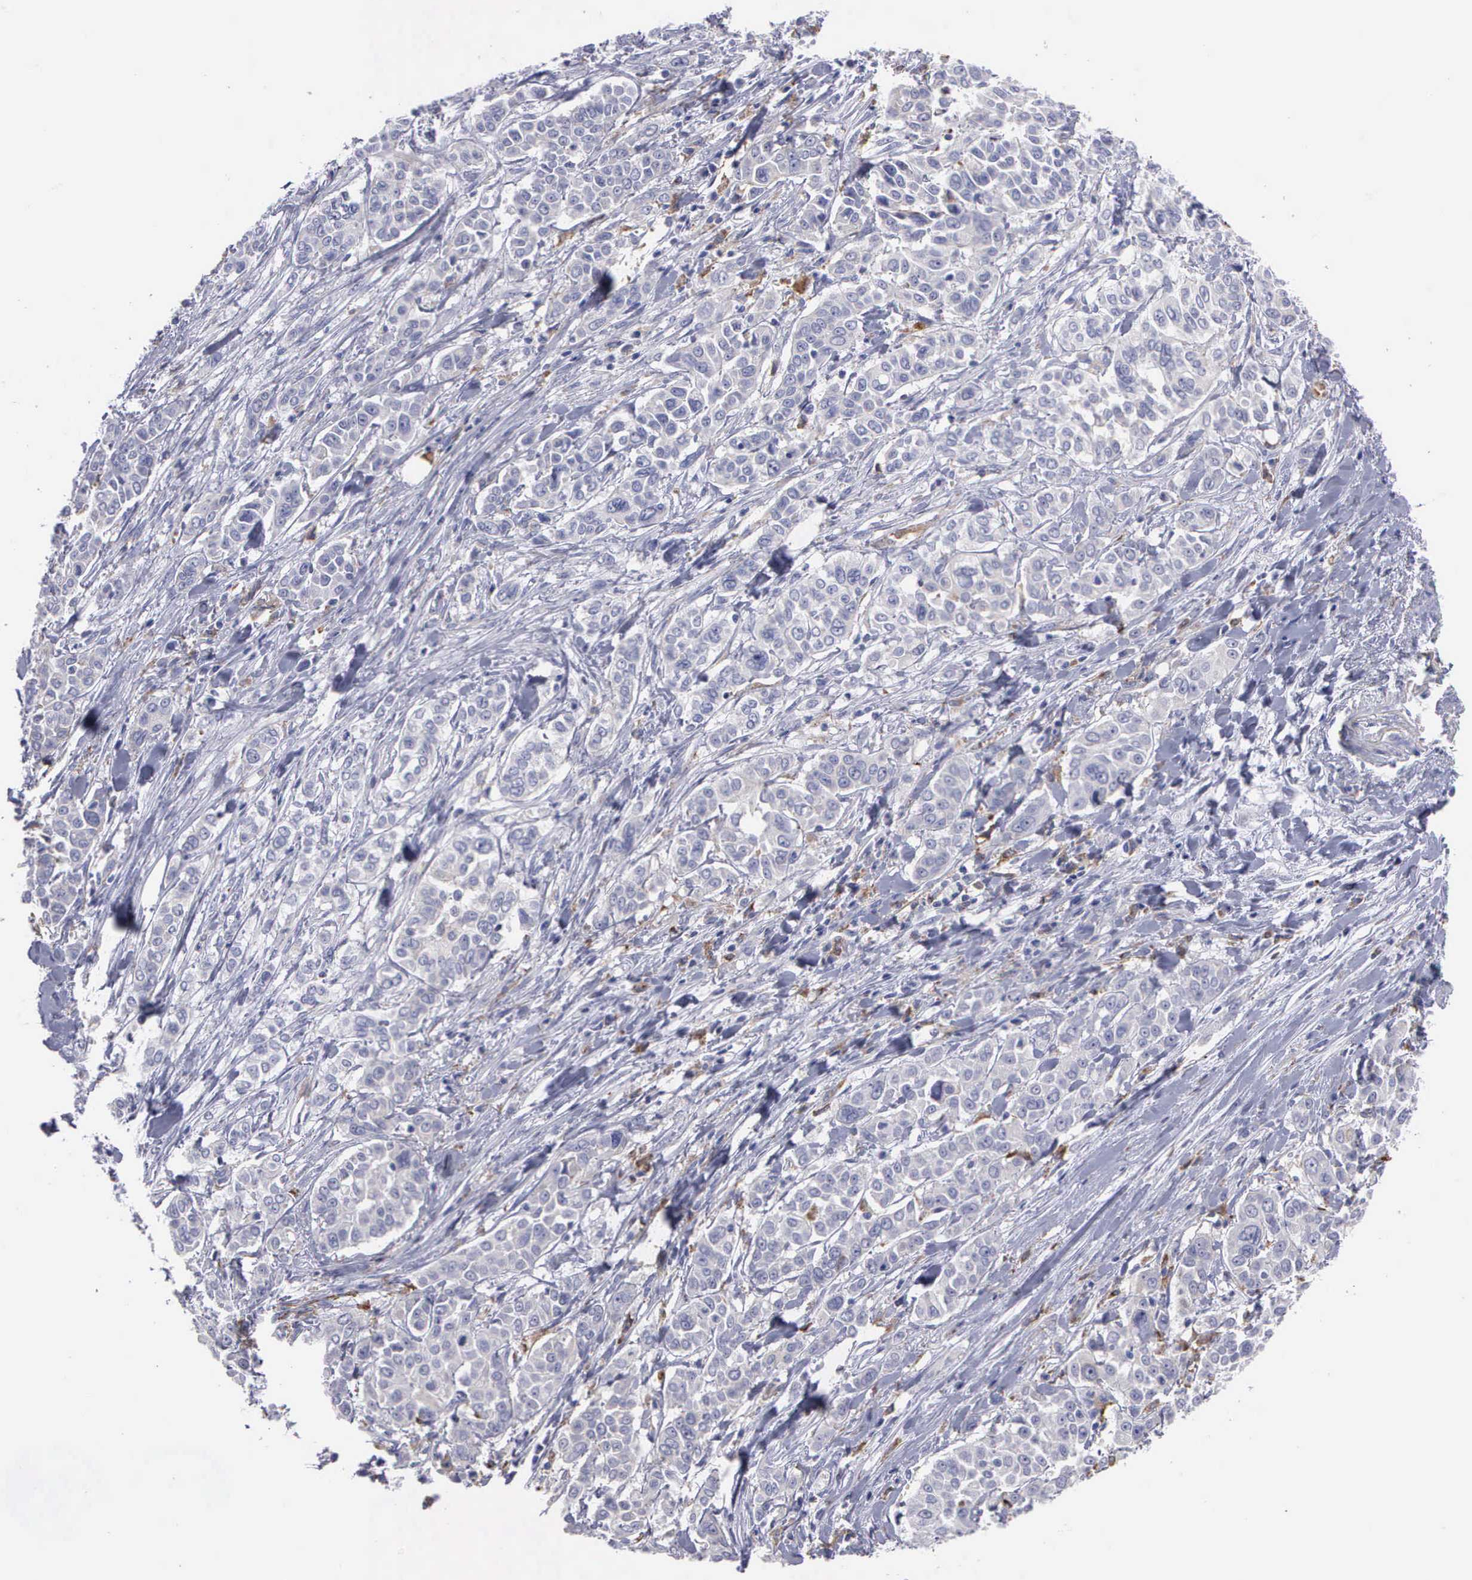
{"staining": {"intensity": "negative", "quantity": "none", "location": "none"}, "tissue": "pancreatic cancer", "cell_type": "Tumor cells", "image_type": "cancer", "snomed": [{"axis": "morphology", "description": "Adenocarcinoma, NOS"}, {"axis": "topography", "description": "Pancreas"}], "caption": "The histopathology image exhibits no staining of tumor cells in pancreatic cancer.", "gene": "TYRP1", "patient": {"sex": "female", "age": 52}}